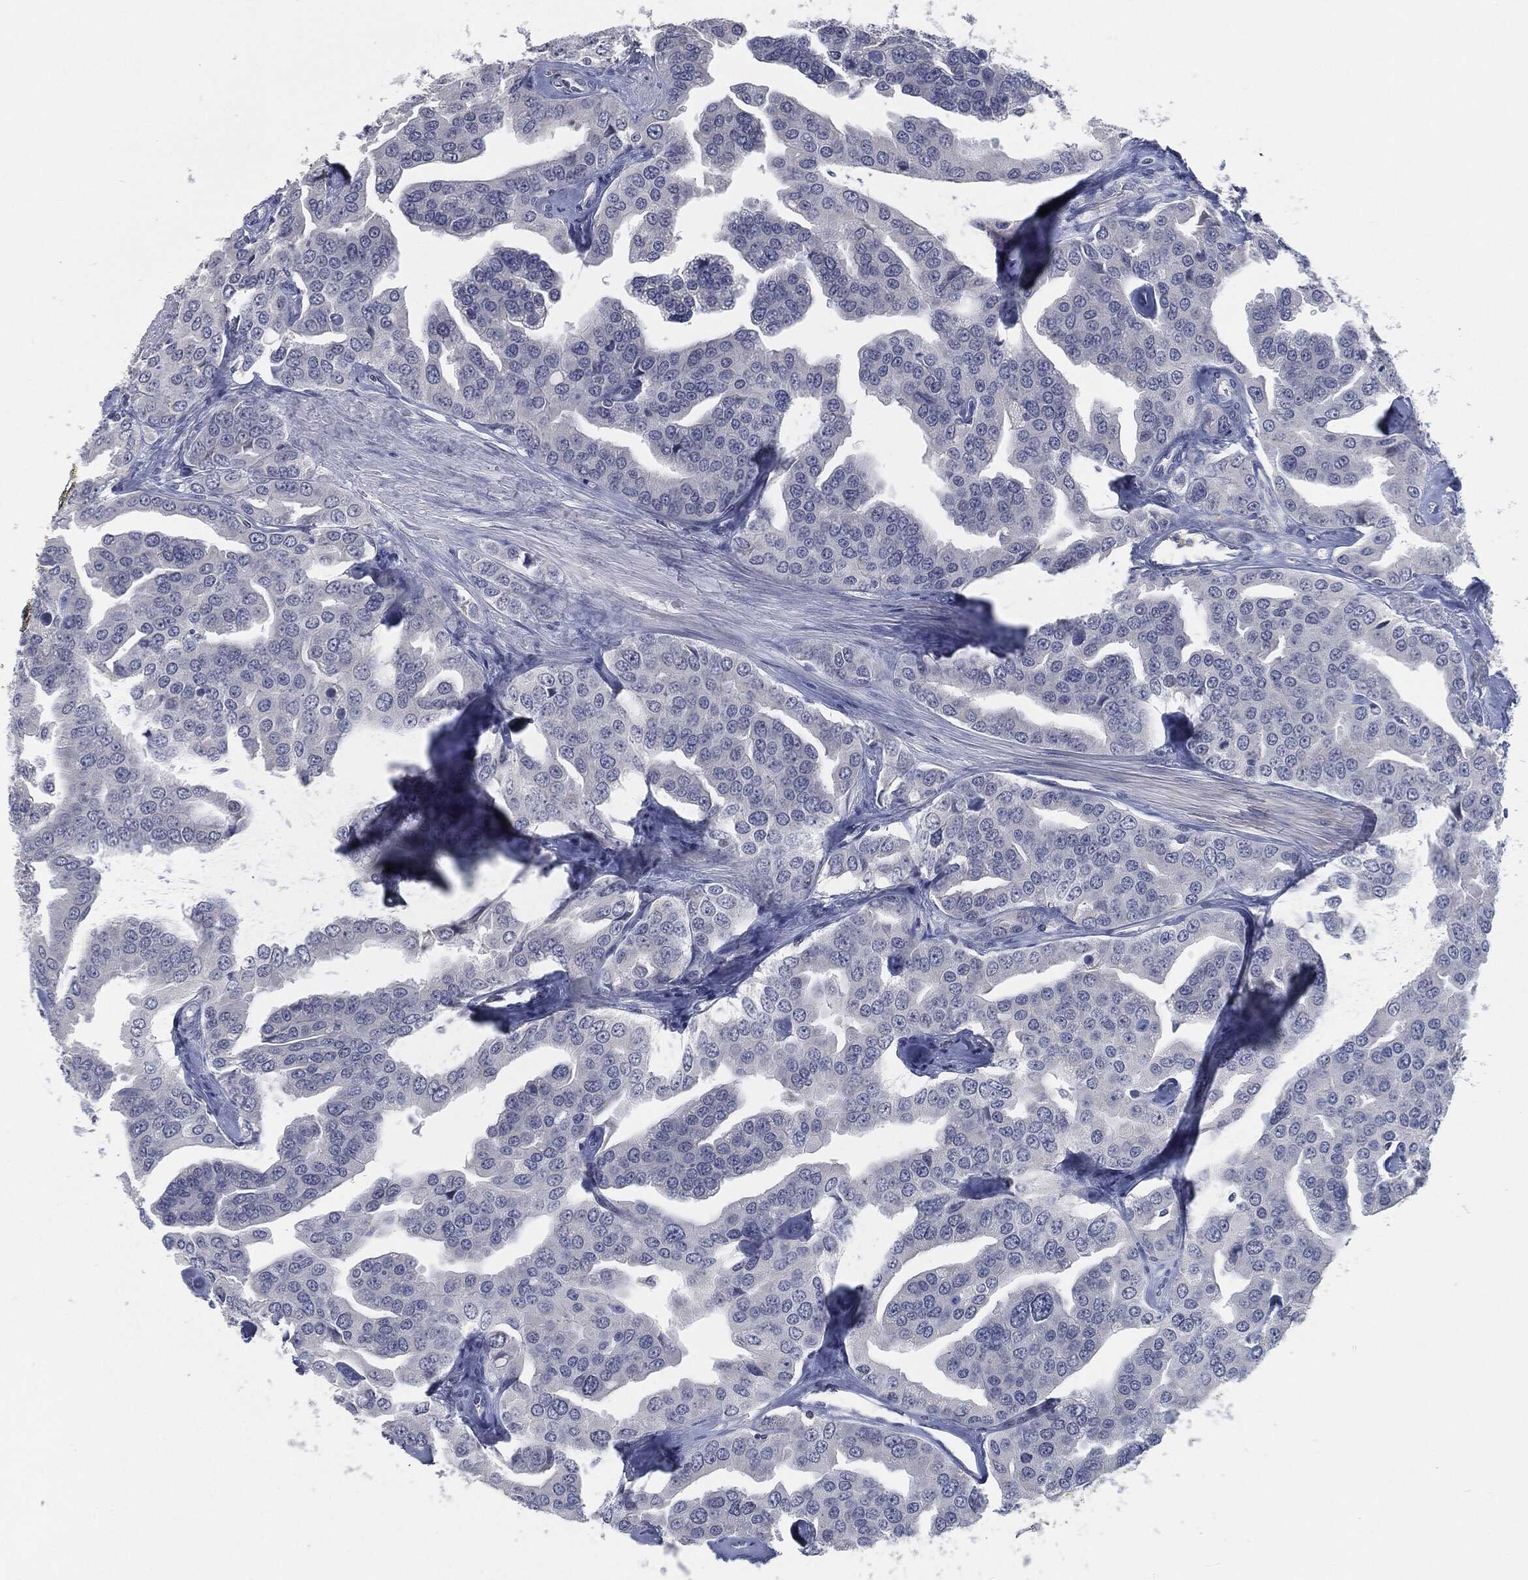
{"staining": {"intensity": "negative", "quantity": "none", "location": "none"}, "tissue": "prostate cancer", "cell_type": "Tumor cells", "image_type": "cancer", "snomed": [{"axis": "morphology", "description": "Adenocarcinoma, NOS"}, {"axis": "topography", "description": "Prostate and seminal vesicle, NOS"}, {"axis": "topography", "description": "Prostate"}], "caption": "The immunohistochemistry (IHC) photomicrograph has no significant expression in tumor cells of prostate cancer (adenocarcinoma) tissue. Nuclei are stained in blue.", "gene": "PROM1", "patient": {"sex": "male", "age": 69}}